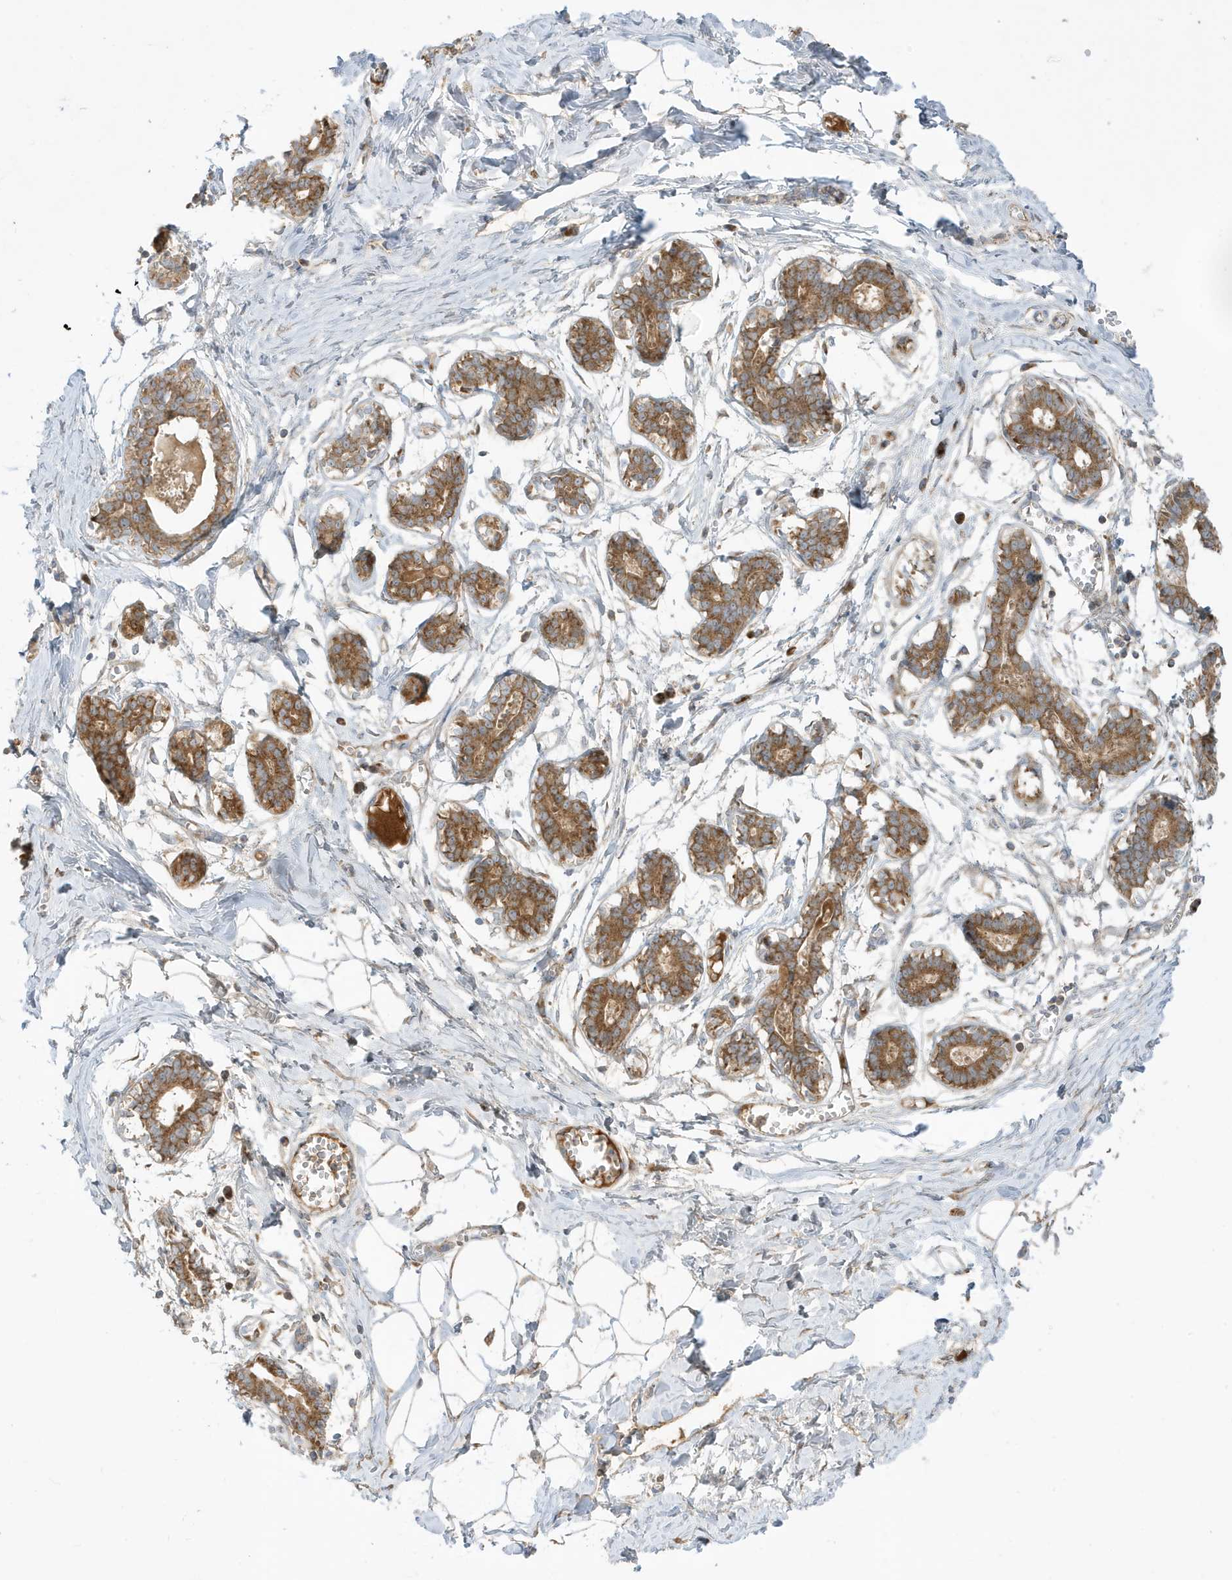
{"staining": {"intensity": "moderate", "quantity": ">75%", "location": "cytoplasmic/membranous"}, "tissue": "breast", "cell_type": "Adipocytes", "image_type": "normal", "snomed": [{"axis": "morphology", "description": "Normal tissue, NOS"}, {"axis": "topography", "description": "Breast"}], "caption": "IHC (DAB) staining of unremarkable human breast demonstrates moderate cytoplasmic/membranous protein positivity in approximately >75% of adipocytes.", "gene": "IFT57", "patient": {"sex": "female", "age": 27}}